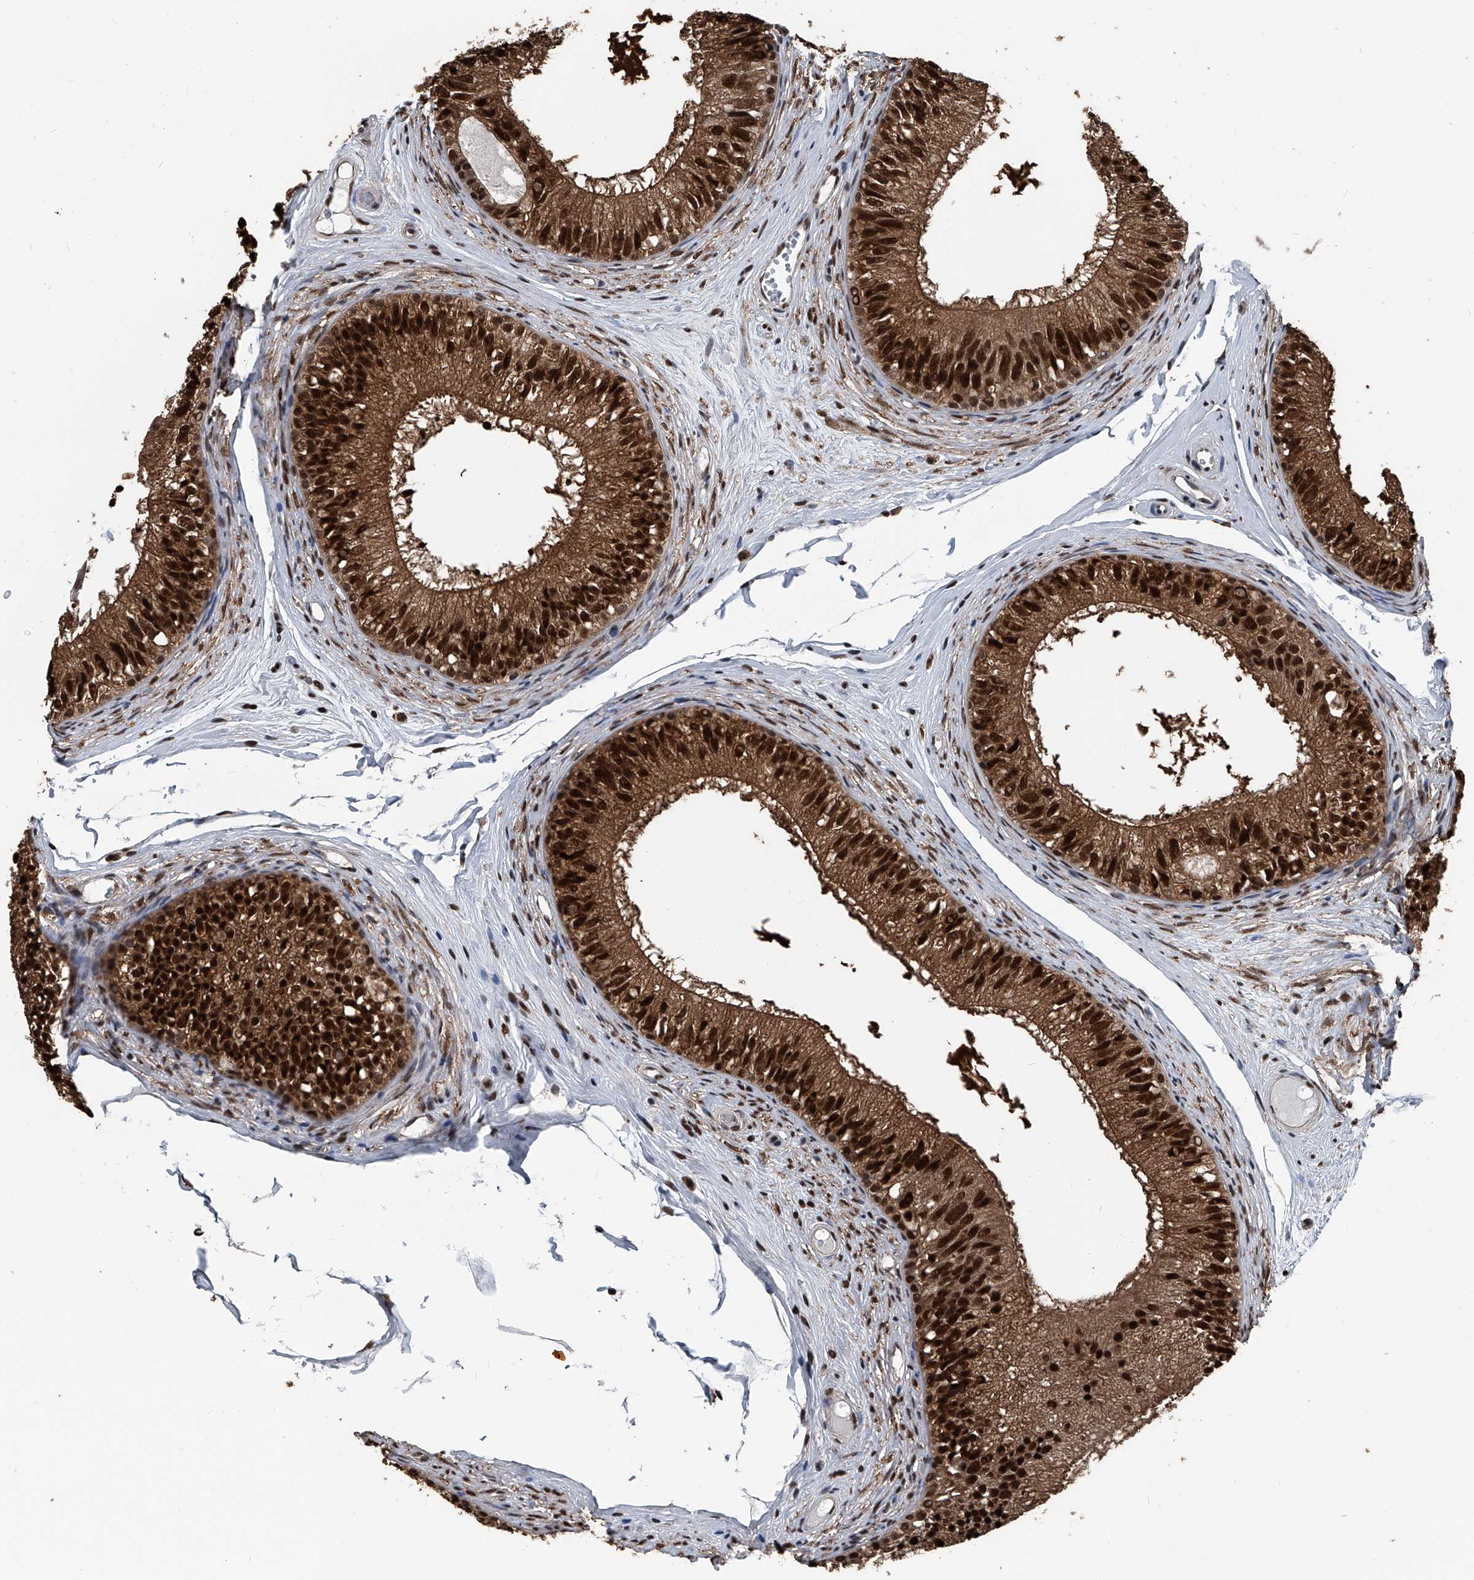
{"staining": {"intensity": "strong", "quantity": ">75%", "location": "cytoplasmic/membranous,nuclear"}, "tissue": "epididymis", "cell_type": "Glandular cells", "image_type": "normal", "snomed": [{"axis": "morphology", "description": "Normal tissue, NOS"}, {"axis": "morphology", "description": "Seminoma in situ"}, {"axis": "topography", "description": "Testis"}, {"axis": "topography", "description": "Epididymis"}], "caption": "Protein positivity by immunohistochemistry (IHC) exhibits strong cytoplasmic/membranous,nuclear staining in approximately >75% of glandular cells in normal epididymis.", "gene": "FKBP5", "patient": {"sex": "male", "age": 28}}